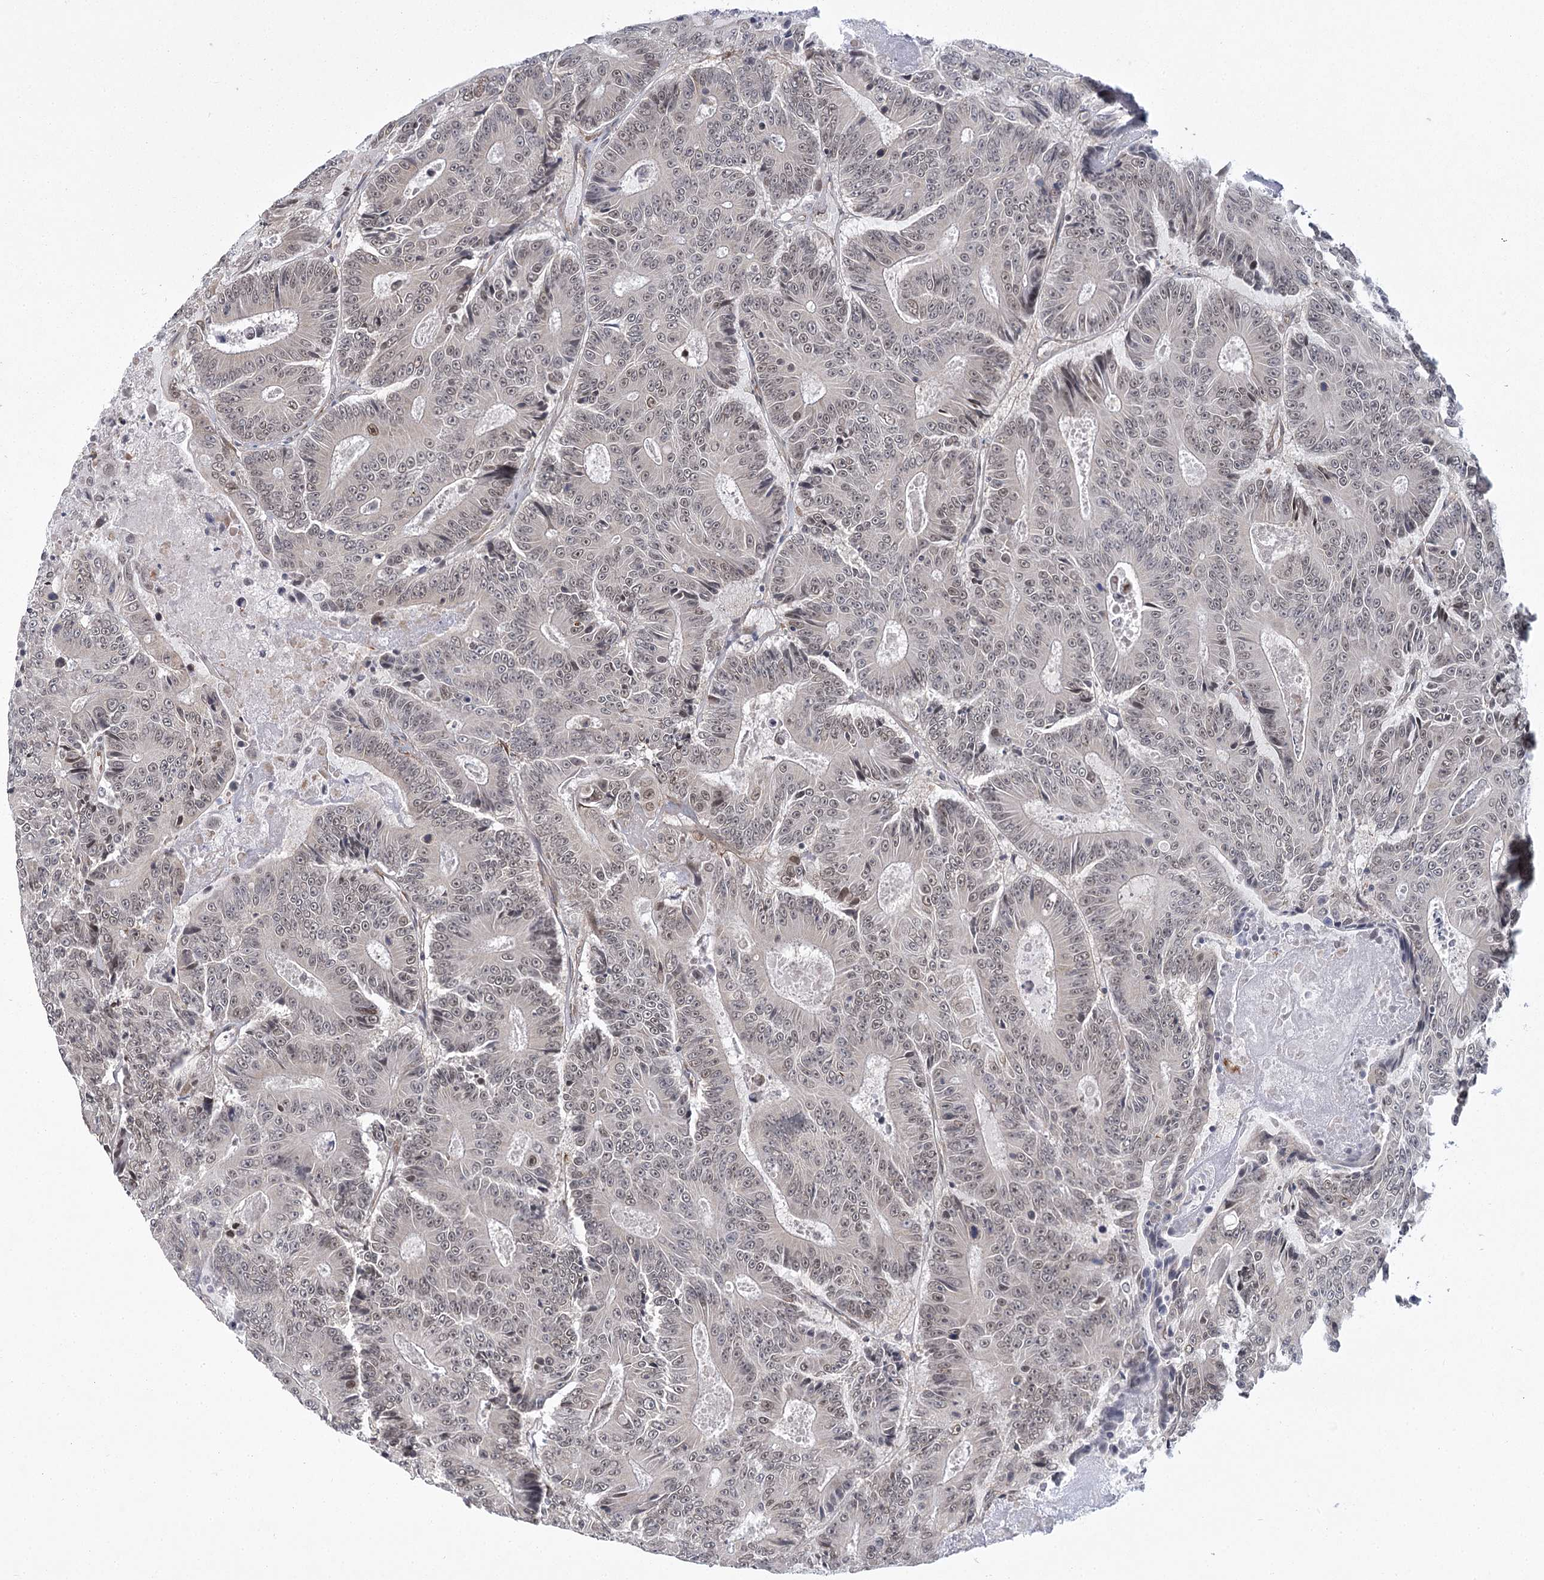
{"staining": {"intensity": "negative", "quantity": "none", "location": "none"}, "tissue": "colorectal cancer", "cell_type": "Tumor cells", "image_type": "cancer", "snomed": [{"axis": "morphology", "description": "Adenocarcinoma, NOS"}, {"axis": "topography", "description": "Colon"}], "caption": "An image of human colorectal cancer (adenocarcinoma) is negative for staining in tumor cells. (Brightfield microscopy of DAB immunohistochemistry at high magnification).", "gene": "MED28", "patient": {"sex": "male", "age": 83}}